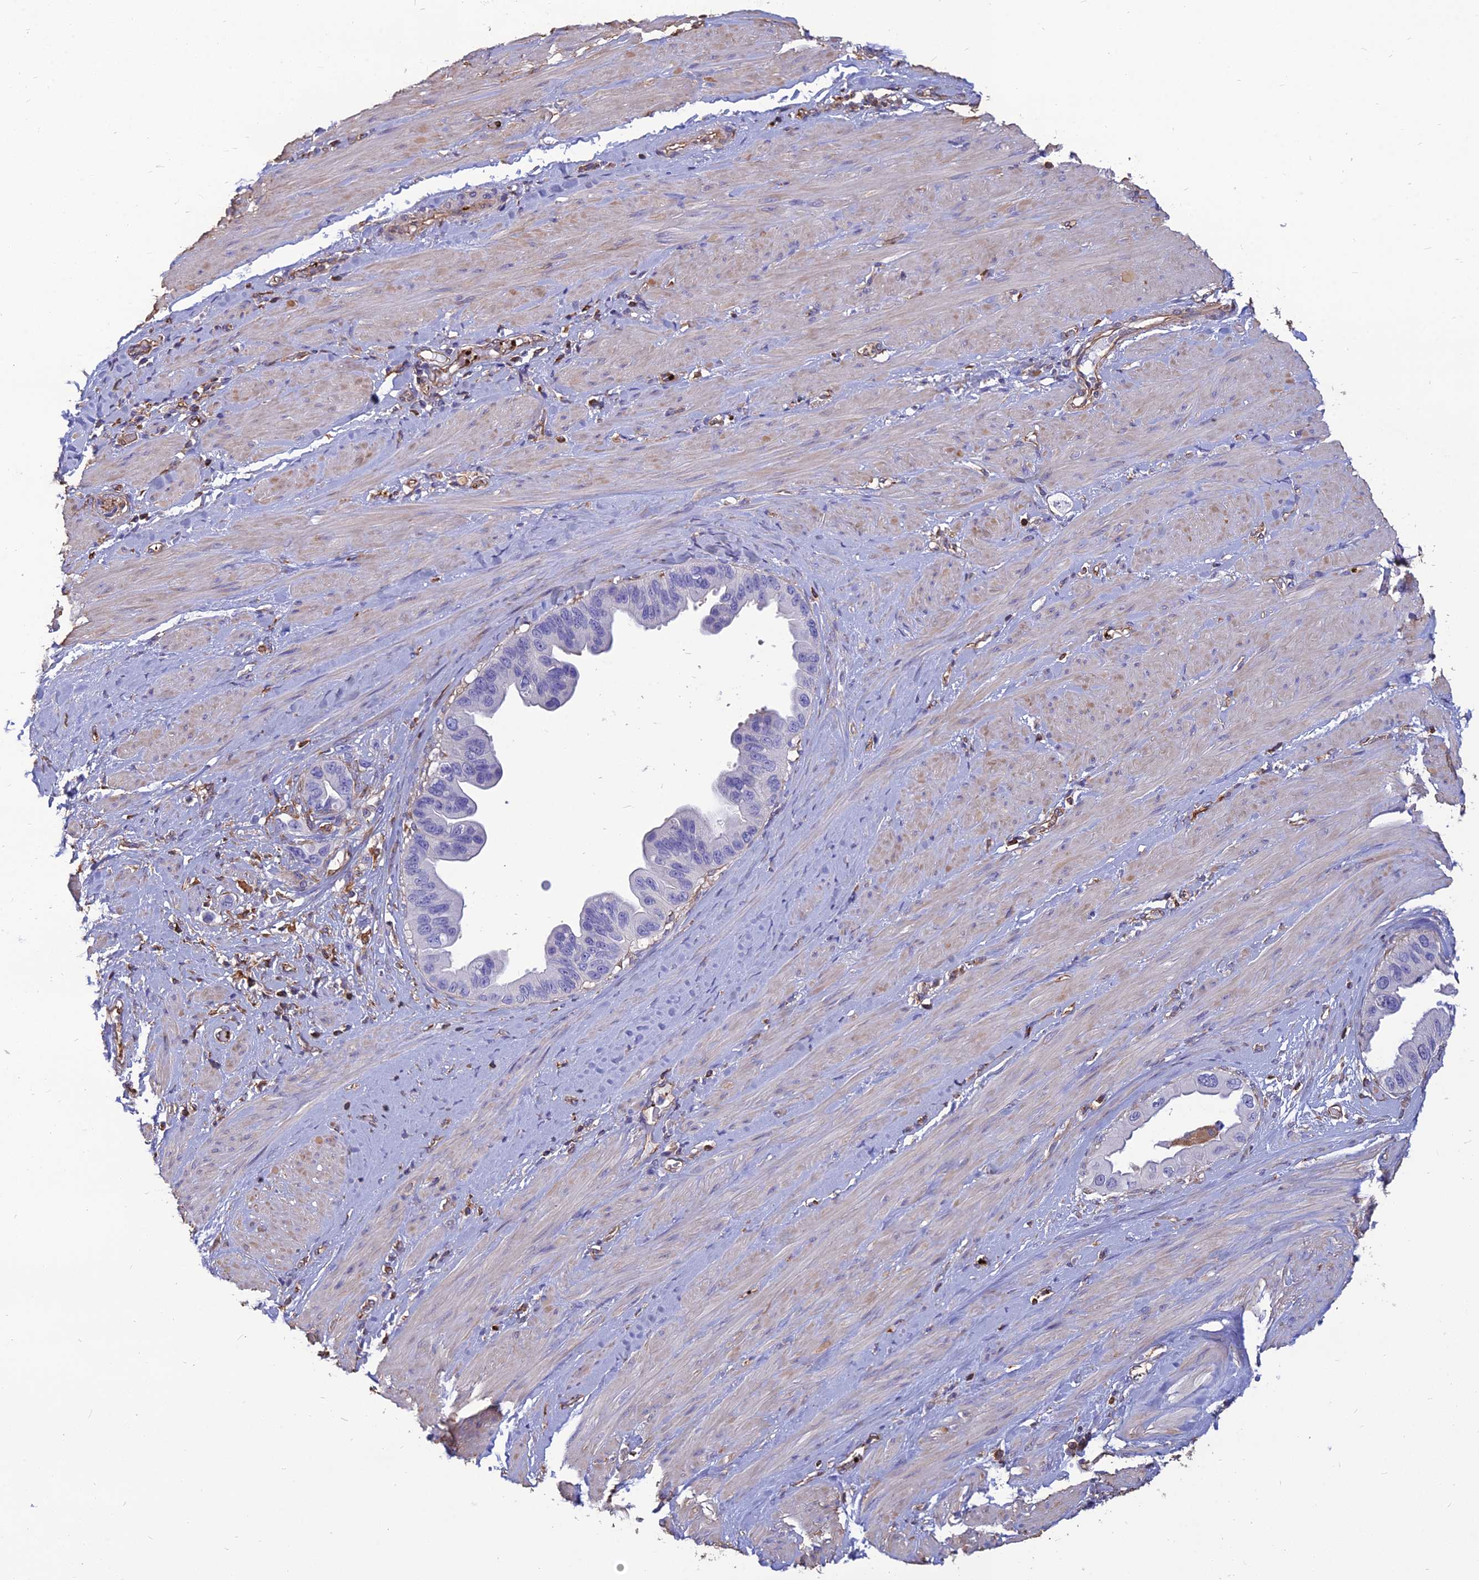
{"staining": {"intensity": "negative", "quantity": "none", "location": "none"}, "tissue": "pancreatic cancer", "cell_type": "Tumor cells", "image_type": "cancer", "snomed": [{"axis": "morphology", "description": "Adenocarcinoma, NOS"}, {"axis": "topography", "description": "Pancreas"}], "caption": "IHC photomicrograph of pancreatic cancer (adenocarcinoma) stained for a protein (brown), which shows no staining in tumor cells.", "gene": "PSMD11", "patient": {"sex": "female", "age": 56}}